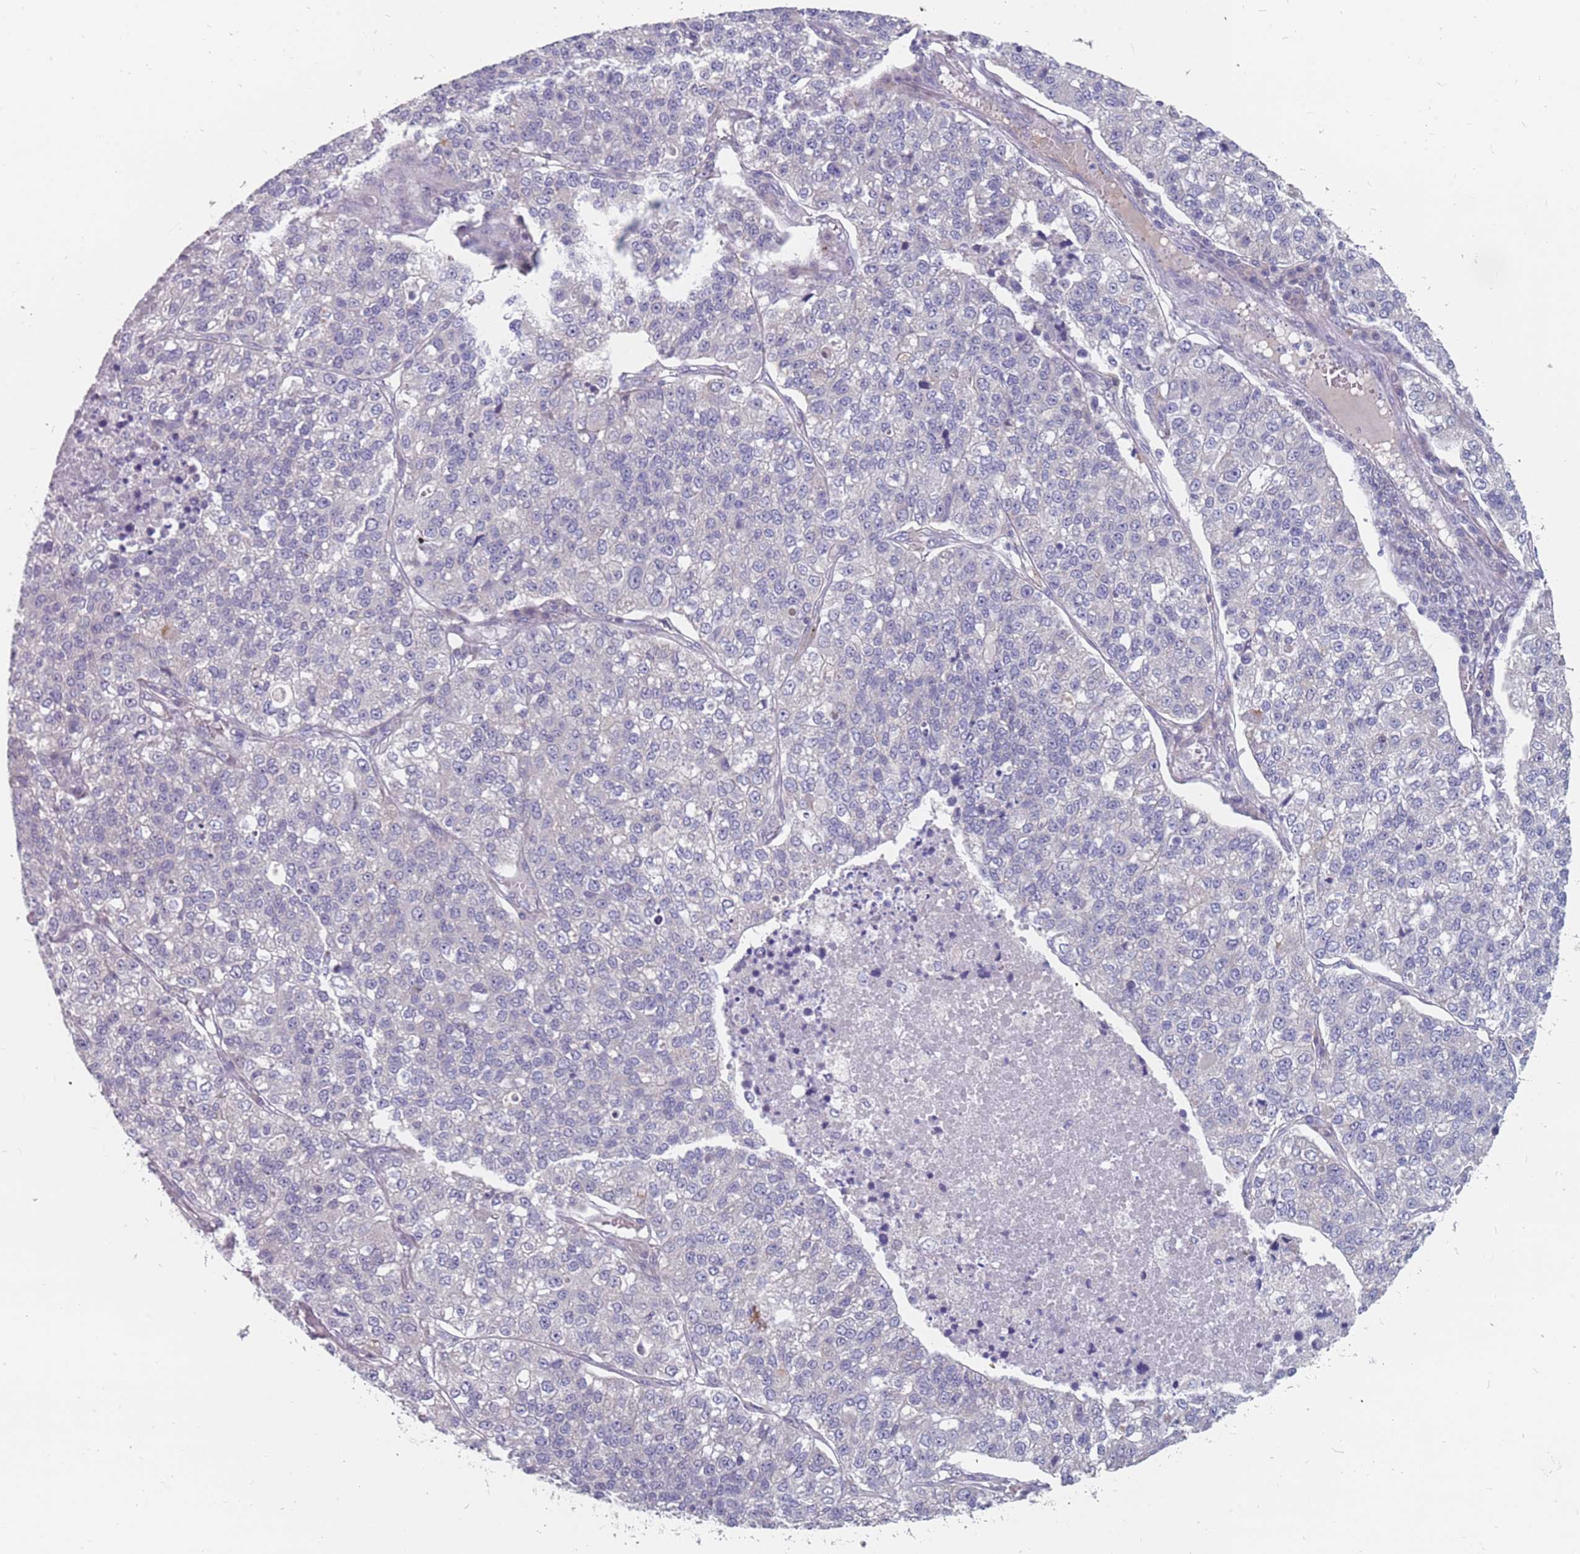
{"staining": {"intensity": "negative", "quantity": "none", "location": "none"}, "tissue": "lung cancer", "cell_type": "Tumor cells", "image_type": "cancer", "snomed": [{"axis": "morphology", "description": "Adenocarcinoma, NOS"}, {"axis": "topography", "description": "Lung"}], "caption": "Immunohistochemistry (IHC) photomicrograph of neoplastic tissue: lung cancer stained with DAB (3,3'-diaminobenzidine) demonstrates no significant protein staining in tumor cells.", "gene": "CMTR2", "patient": {"sex": "male", "age": 49}}